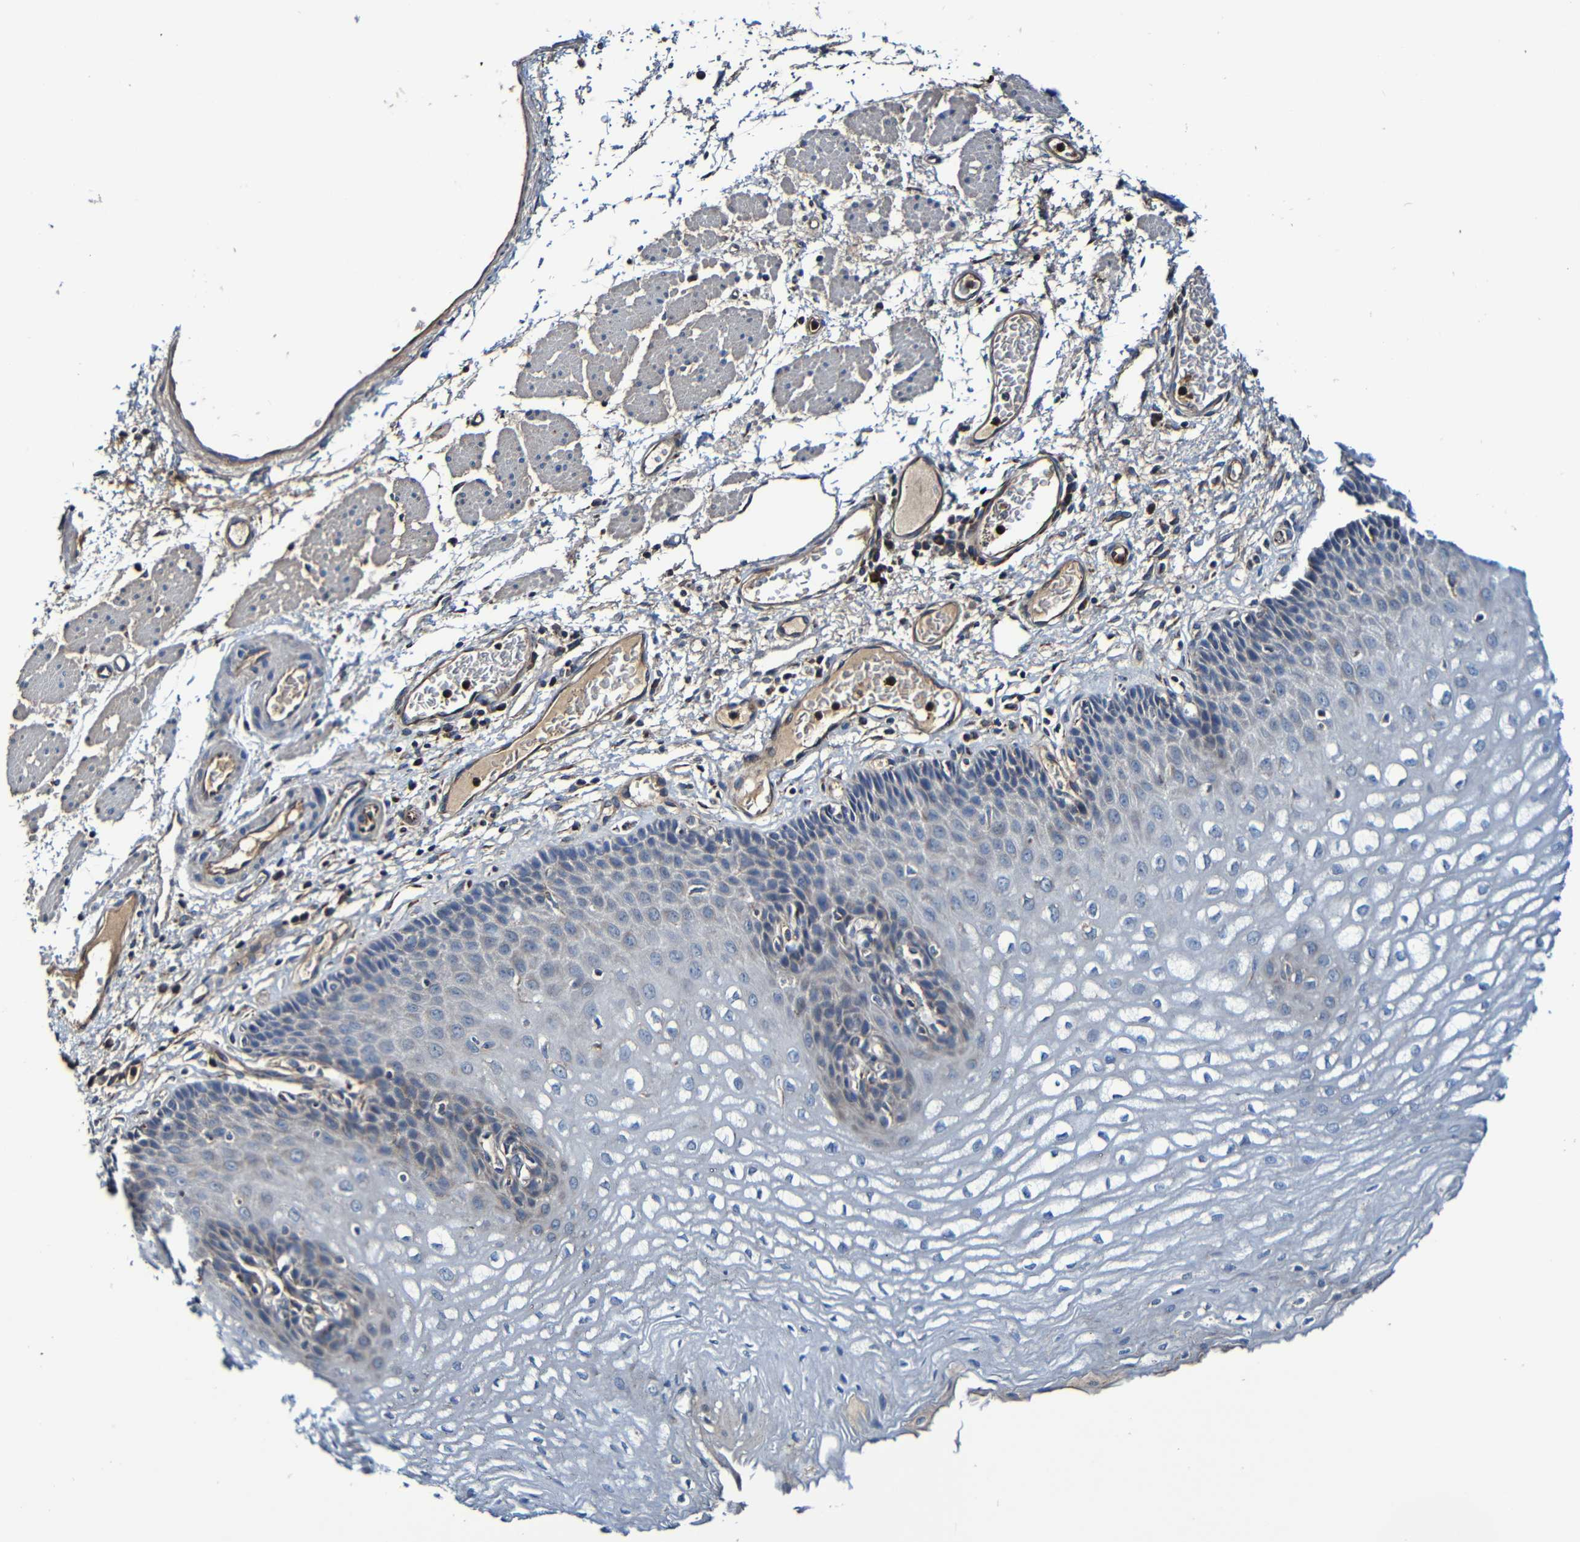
{"staining": {"intensity": "weak", "quantity": "<25%", "location": "cytoplasmic/membranous"}, "tissue": "esophagus", "cell_type": "Squamous epithelial cells", "image_type": "normal", "snomed": [{"axis": "morphology", "description": "Normal tissue, NOS"}, {"axis": "topography", "description": "Esophagus"}], "caption": "The histopathology image displays no staining of squamous epithelial cells in normal esophagus.", "gene": "ADAM15", "patient": {"sex": "male", "age": 54}}